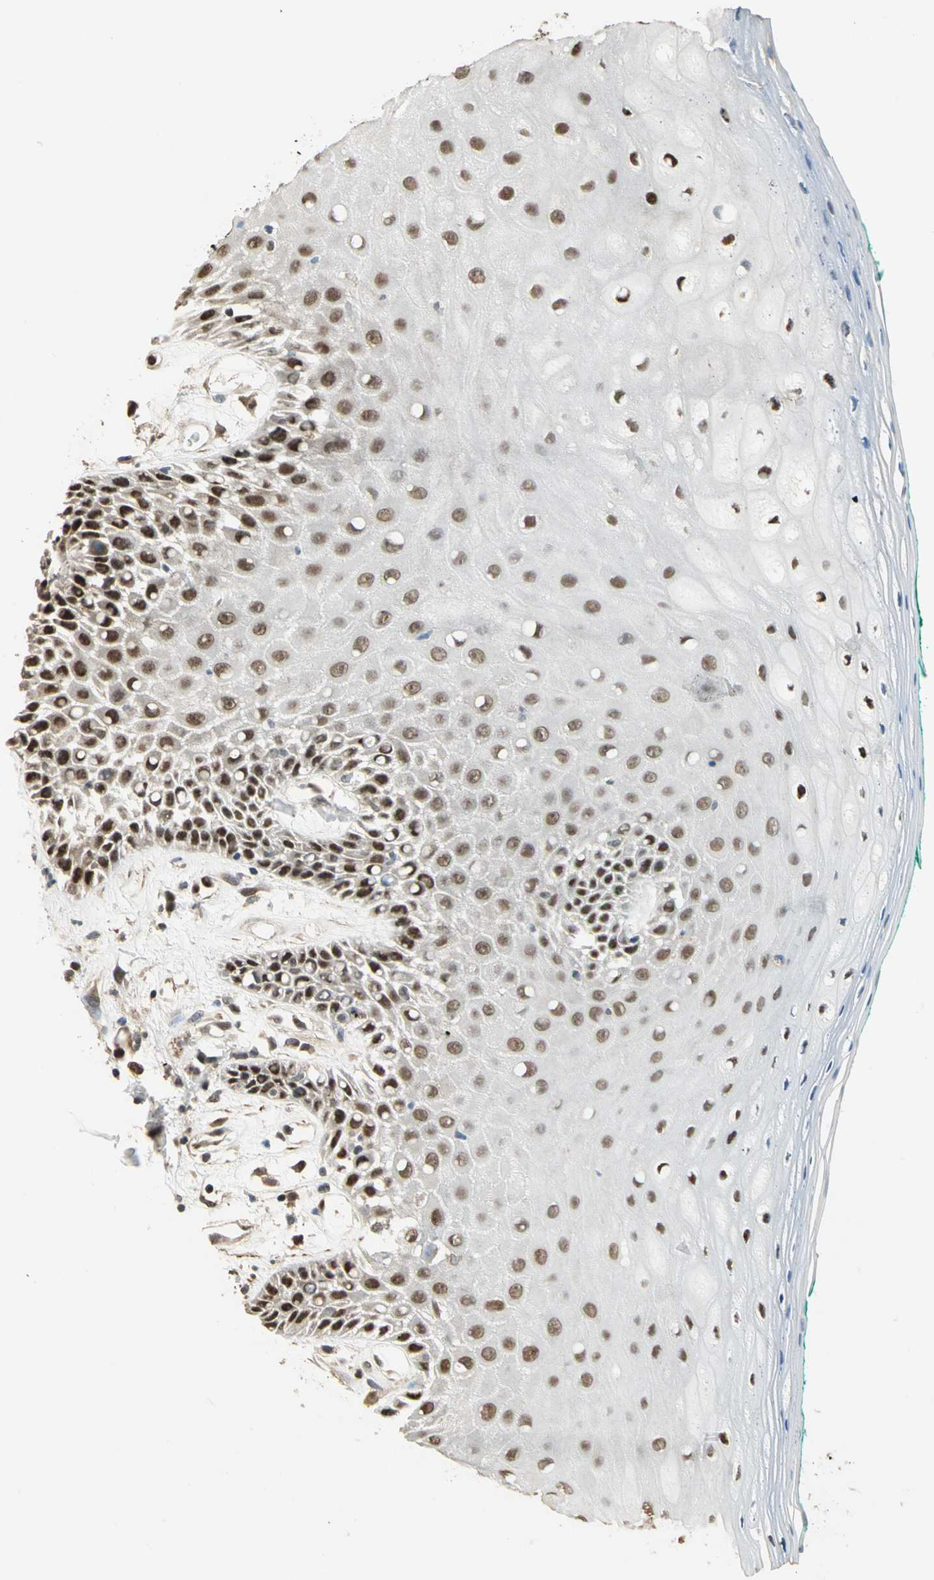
{"staining": {"intensity": "moderate", "quantity": ">75%", "location": "nuclear"}, "tissue": "oral mucosa", "cell_type": "Squamous epithelial cells", "image_type": "normal", "snomed": [{"axis": "morphology", "description": "Normal tissue, NOS"}, {"axis": "morphology", "description": "Squamous cell carcinoma, NOS"}, {"axis": "topography", "description": "Skeletal muscle"}, {"axis": "topography", "description": "Oral tissue"}, {"axis": "topography", "description": "Head-Neck"}], "caption": "Oral mucosa stained for a protein displays moderate nuclear positivity in squamous epithelial cells.", "gene": "MIS18BP1", "patient": {"sex": "female", "age": 84}}